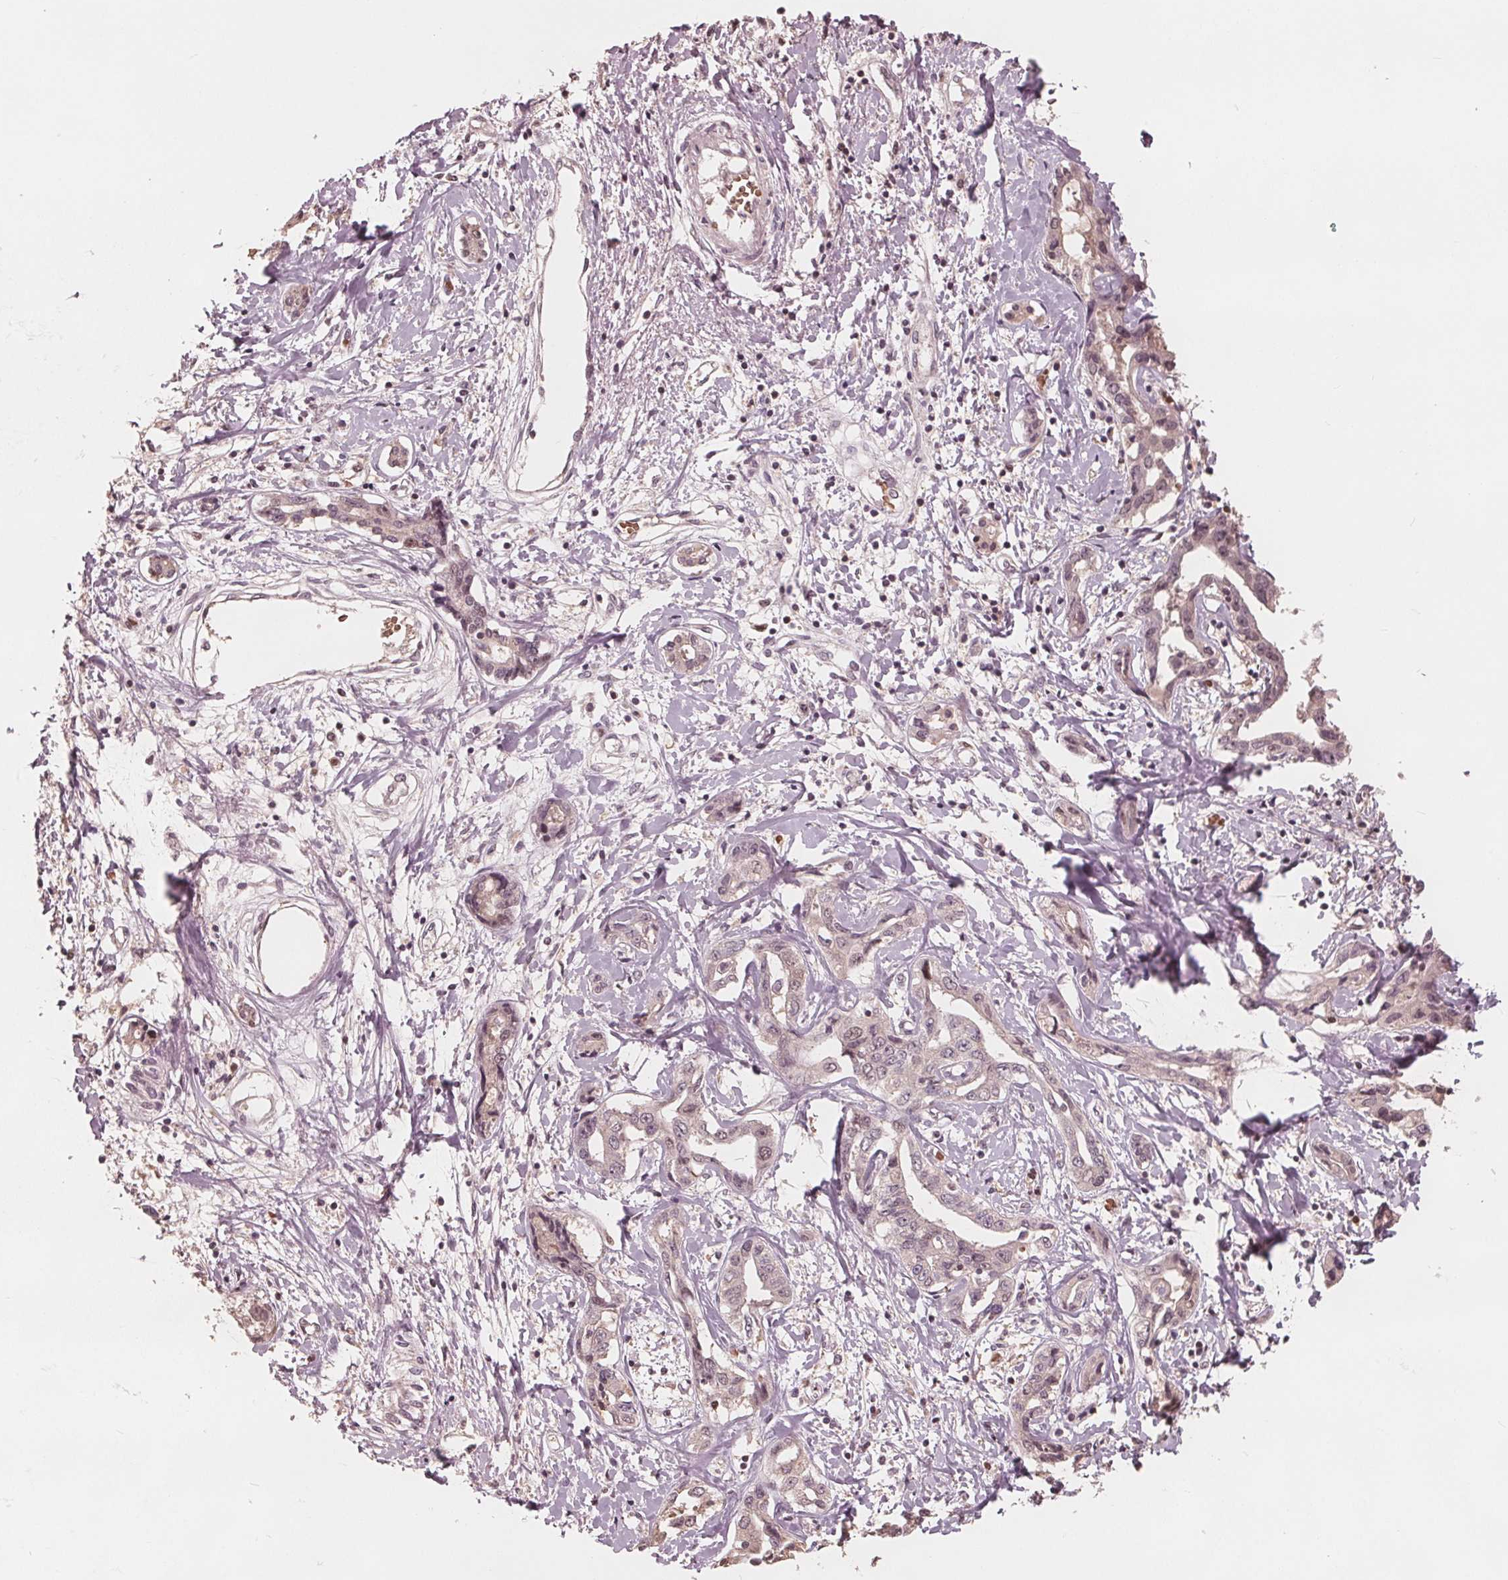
{"staining": {"intensity": "negative", "quantity": "none", "location": "none"}, "tissue": "liver cancer", "cell_type": "Tumor cells", "image_type": "cancer", "snomed": [{"axis": "morphology", "description": "Cholangiocarcinoma"}, {"axis": "topography", "description": "Liver"}], "caption": "Immunohistochemistry image of neoplastic tissue: human cholangiocarcinoma (liver) stained with DAB exhibits no significant protein positivity in tumor cells.", "gene": "HIRIP3", "patient": {"sex": "male", "age": 59}}